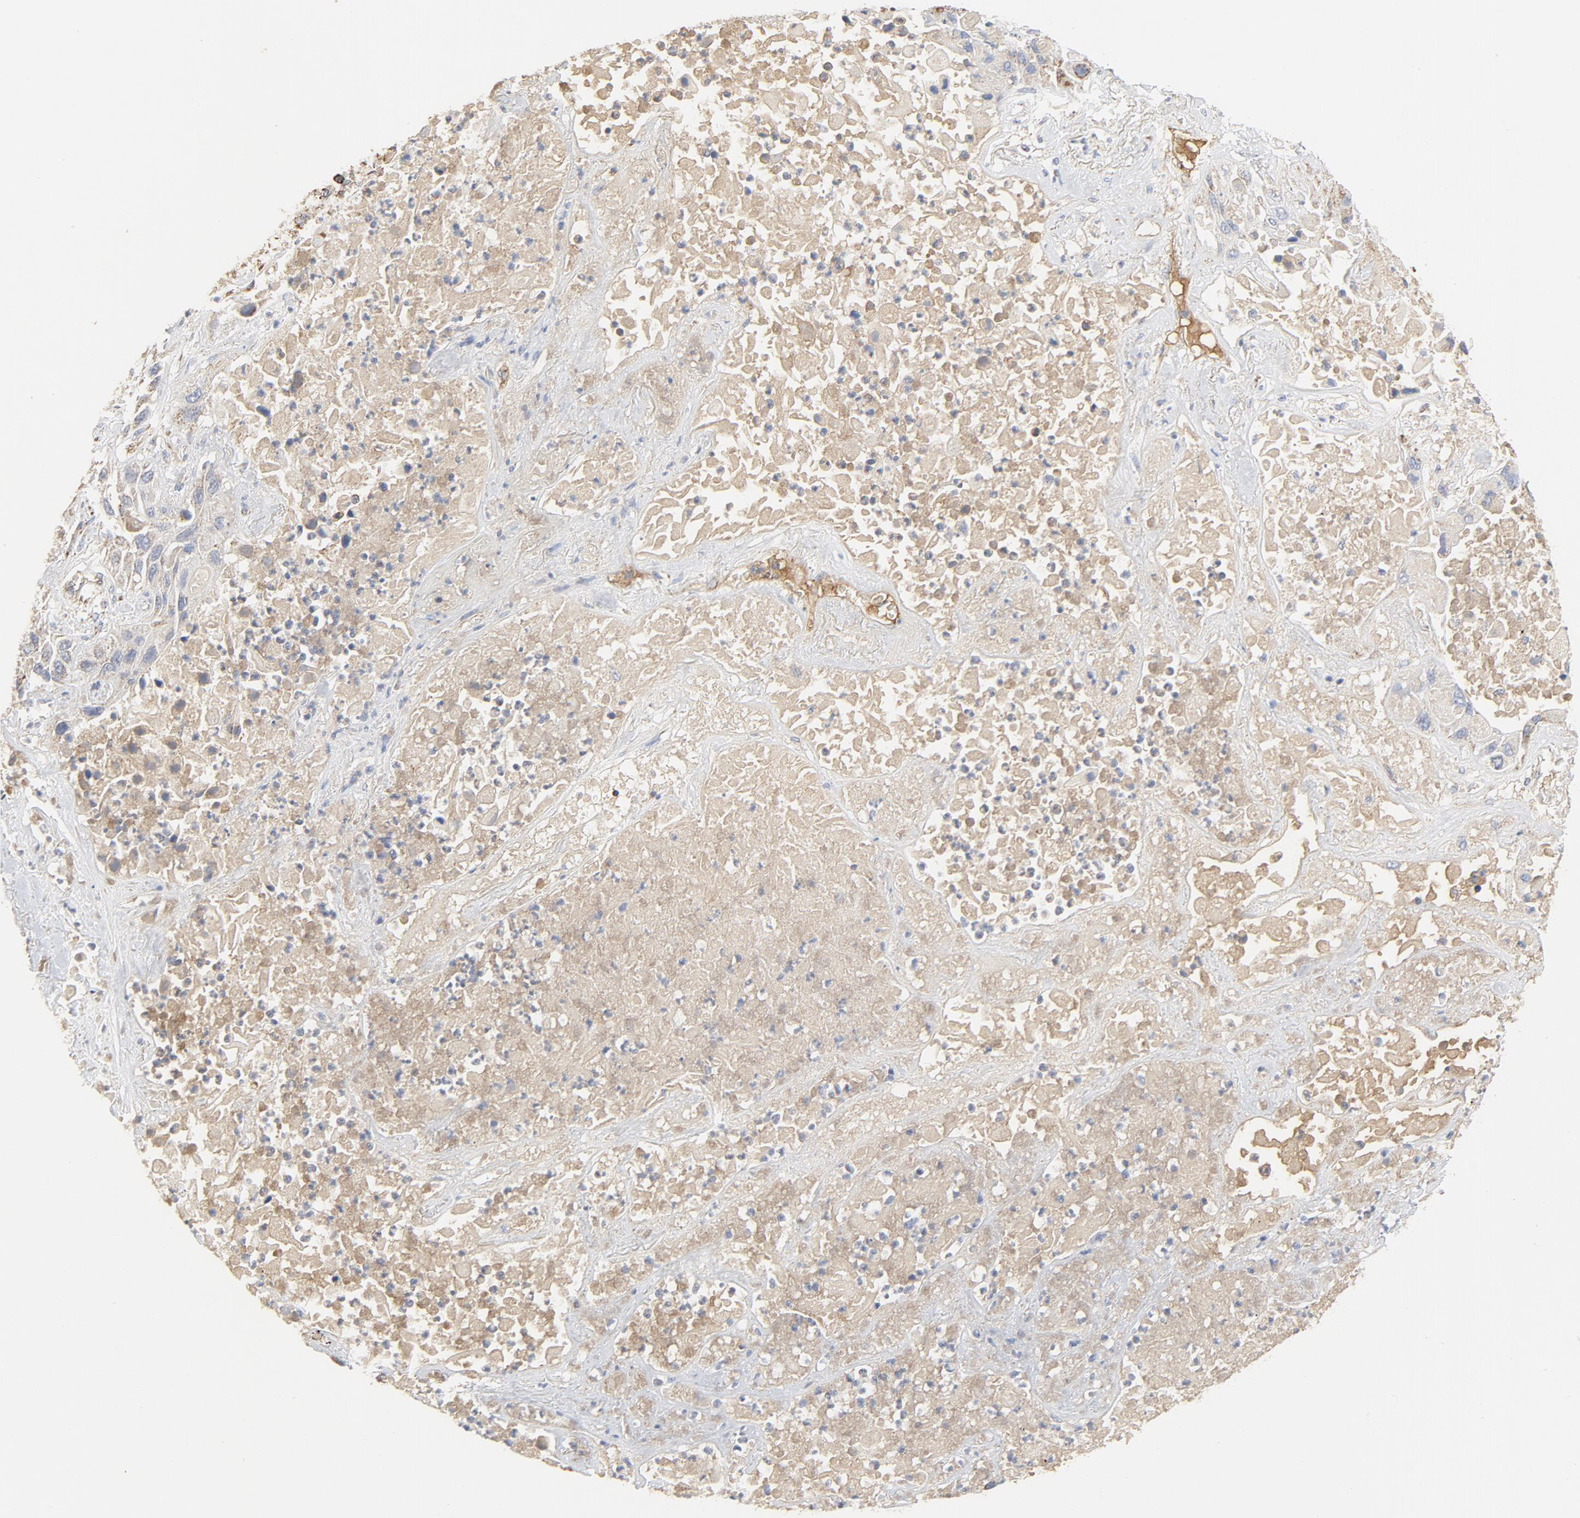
{"staining": {"intensity": "strong", "quantity": ">75%", "location": "cytoplasmic/membranous"}, "tissue": "lung cancer", "cell_type": "Tumor cells", "image_type": "cancer", "snomed": [{"axis": "morphology", "description": "Squamous cell carcinoma, NOS"}, {"axis": "topography", "description": "Lung"}], "caption": "Brown immunohistochemical staining in lung cancer (squamous cell carcinoma) reveals strong cytoplasmic/membranous staining in about >75% of tumor cells.", "gene": "PCNX4", "patient": {"sex": "female", "age": 76}}